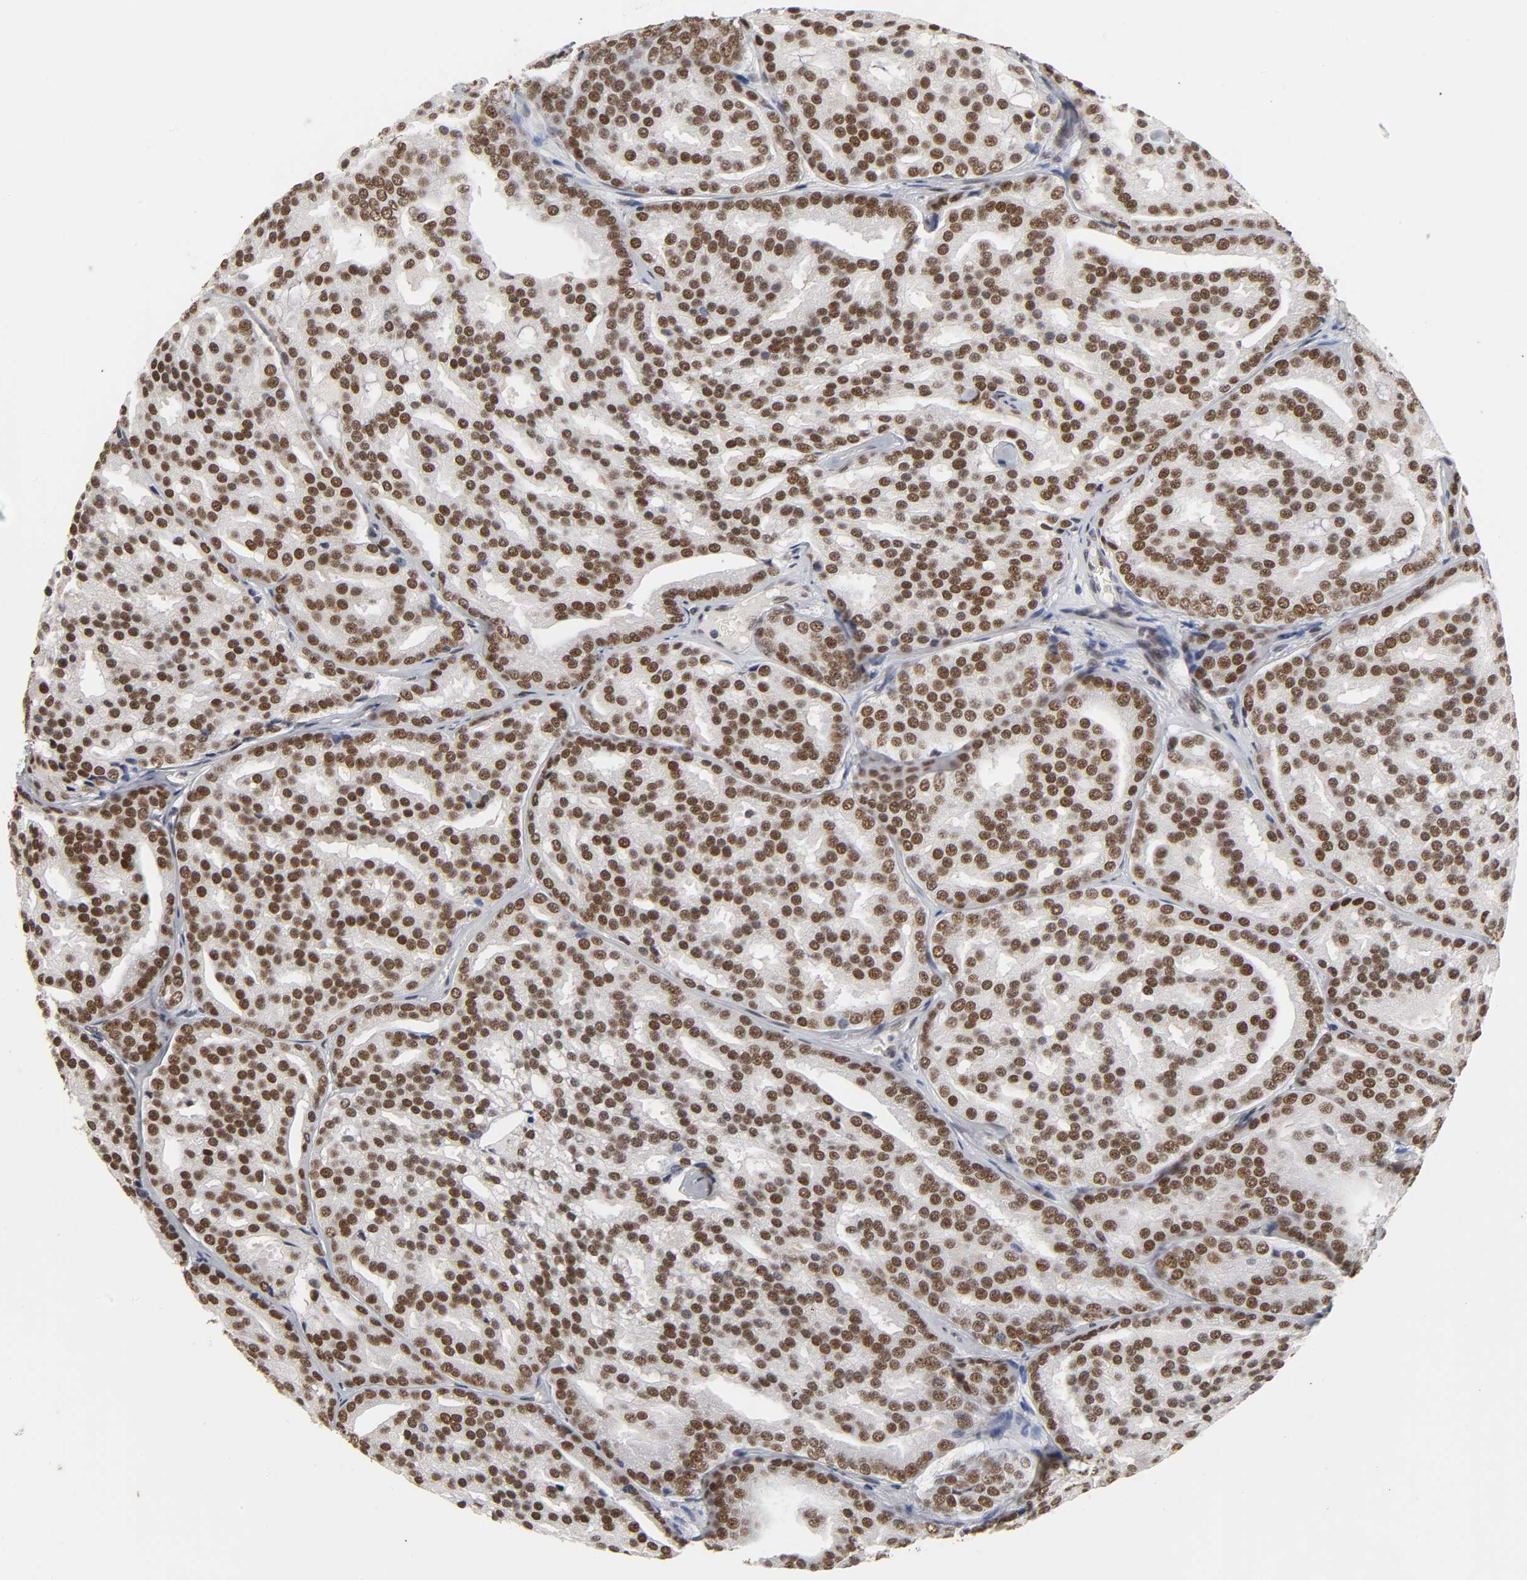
{"staining": {"intensity": "strong", "quantity": ">75%", "location": "nuclear"}, "tissue": "prostate cancer", "cell_type": "Tumor cells", "image_type": "cancer", "snomed": [{"axis": "morphology", "description": "Adenocarcinoma, High grade"}, {"axis": "topography", "description": "Prostate"}], "caption": "This photomicrograph shows IHC staining of adenocarcinoma (high-grade) (prostate), with high strong nuclear staining in approximately >75% of tumor cells.", "gene": "TRIM33", "patient": {"sex": "male", "age": 64}}